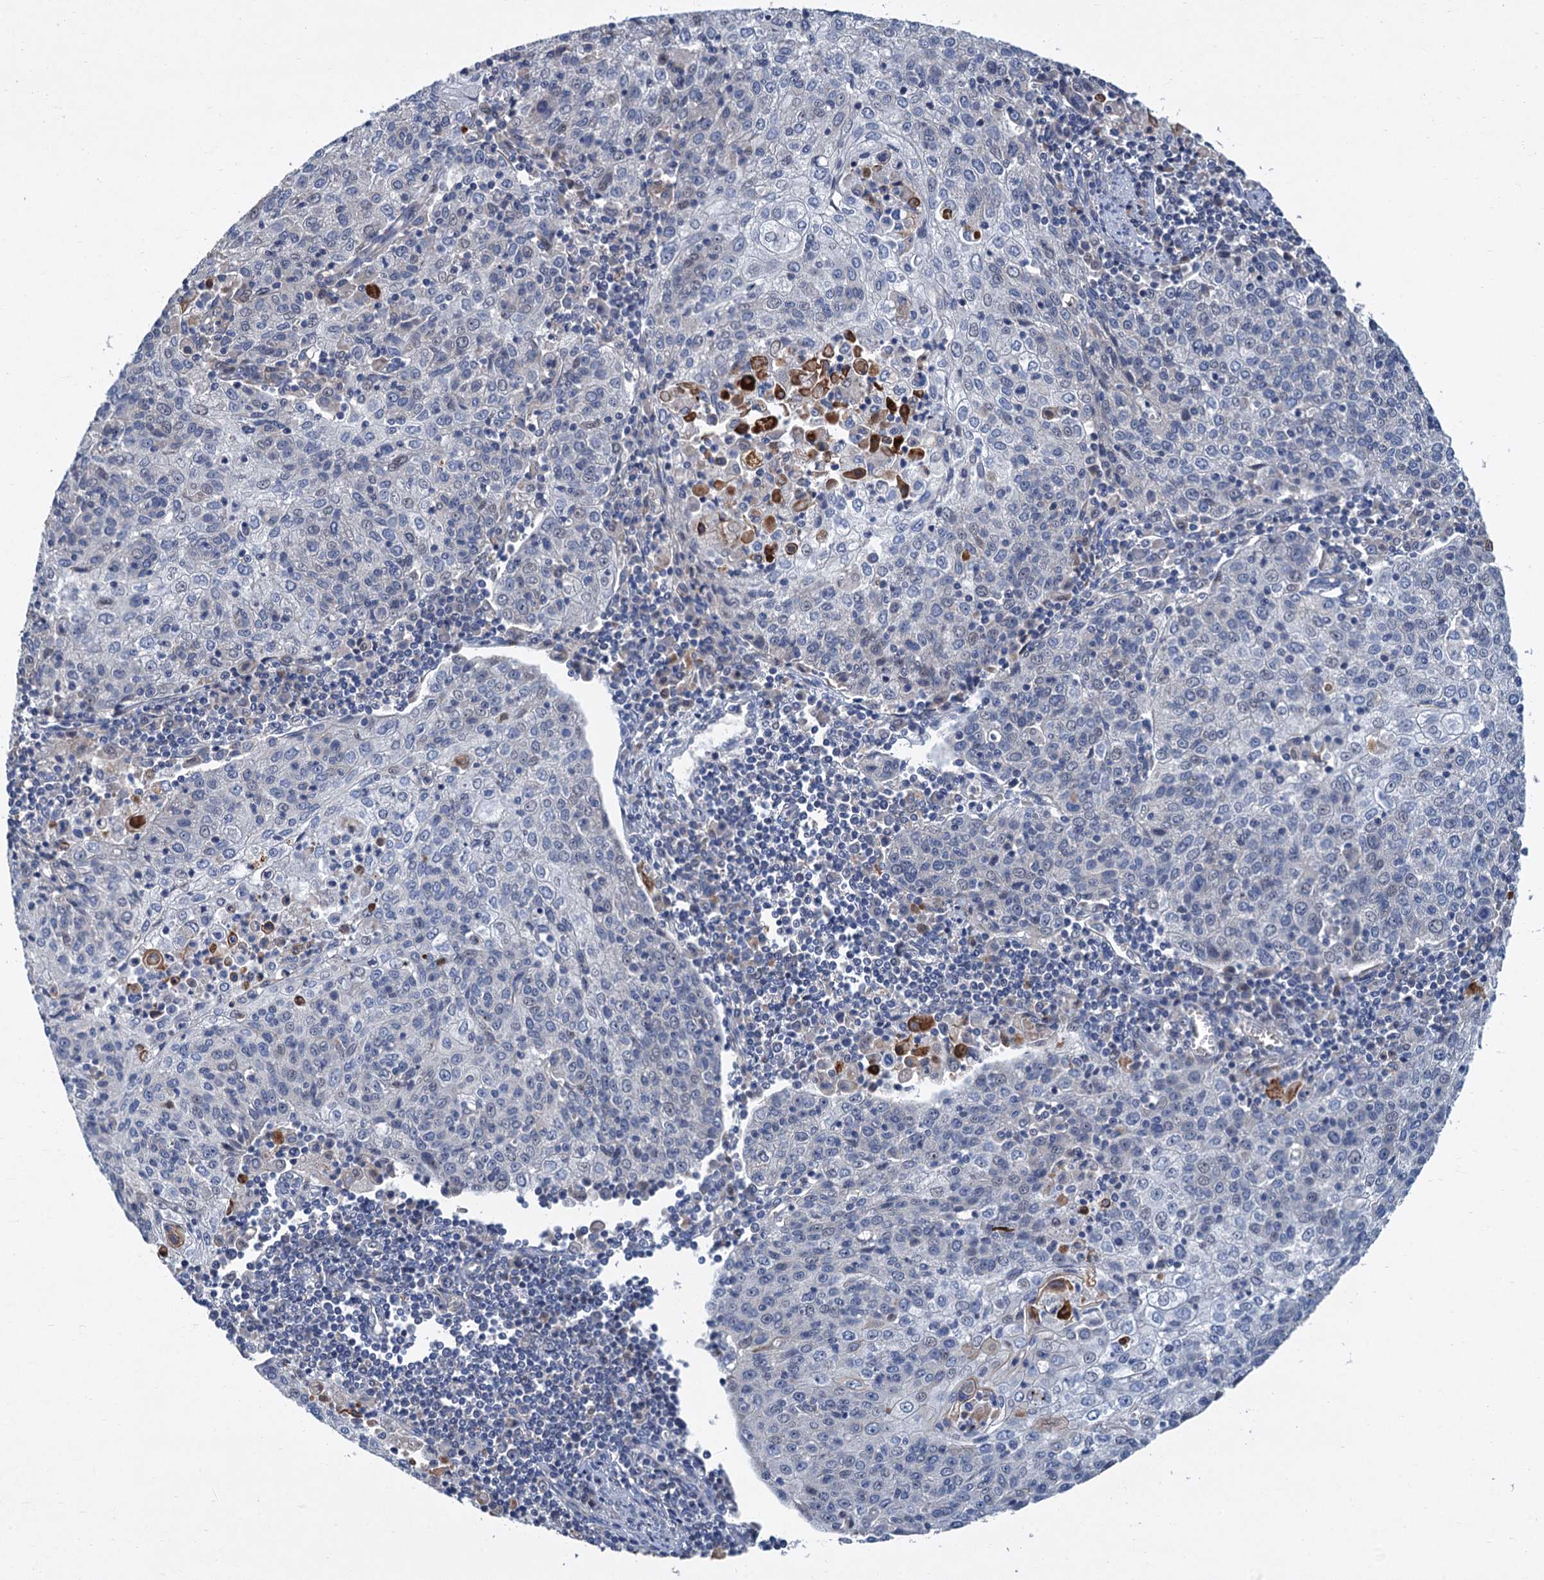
{"staining": {"intensity": "negative", "quantity": "none", "location": "none"}, "tissue": "cervical cancer", "cell_type": "Tumor cells", "image_type": "cancer", "snomed": [{"axis": "morphology", "description": "Squamous cell carcinoma, NOS"}, {"axis": "topography", "description": "Cervix"}], "caption": "This is a histopathology image of immunohistochemistry staining of cervical squamous cell carcinoma, which shows no positivity in tumor cells.", "gene": "TRAF7", "patient": {"sex": "female", "age": 48}}